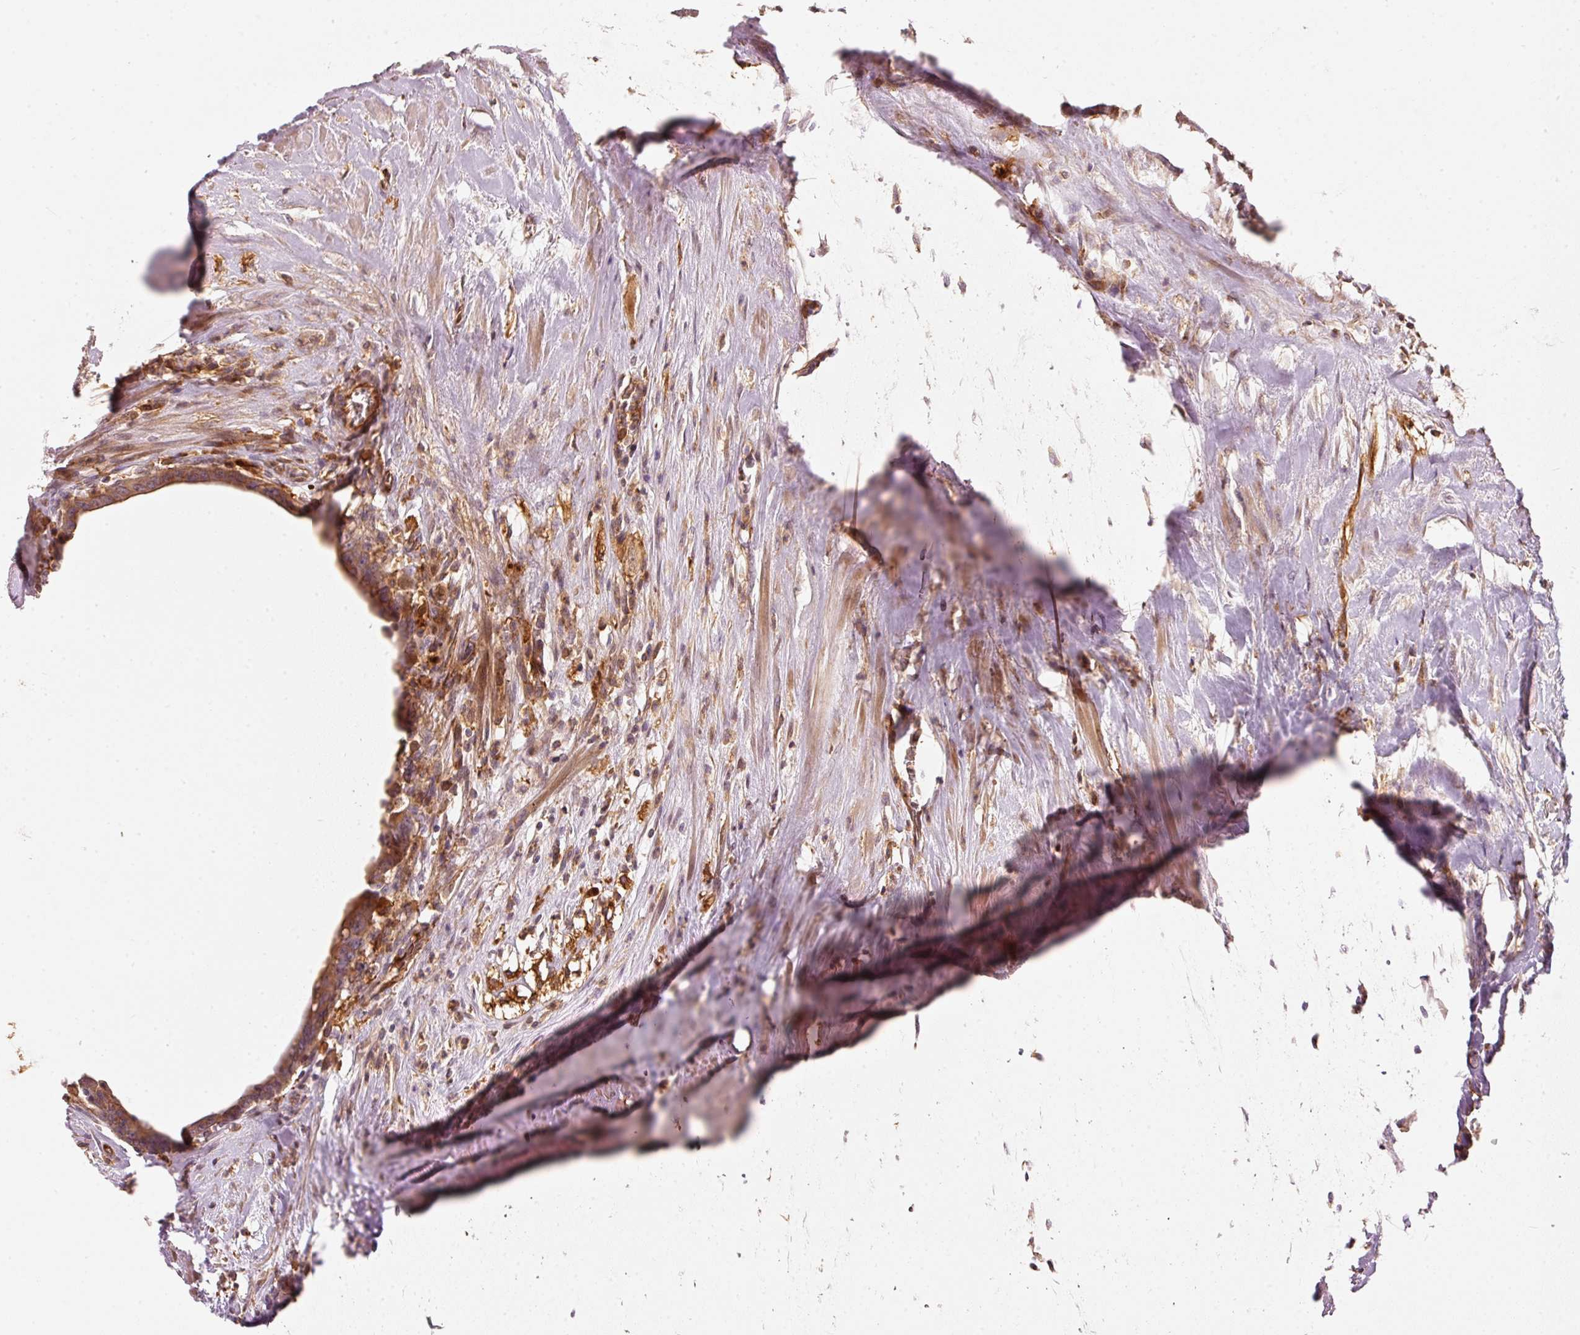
{"staining": {"intensity": "moderate", "quantity": ">75%", "location": "cytoplasmic/membranous"}, "tissue": "colorectal cancer", "cell_type": "Tumor cells", "image_type": "cancer", "snomed": [{"axis": "morphology", "description": "Adenocarcinoma, NOS"}, {"axis": "topography", "description": "Rectum"}], "caption": "Immunohistochemical staining of colorectal cancer demonstrates medium levels of moderate cytoplasmic/membranous positivity in about >75% of tumor cells.", "gene": "IQGAP2", "patient": {"sex": "male", "age": 78}}